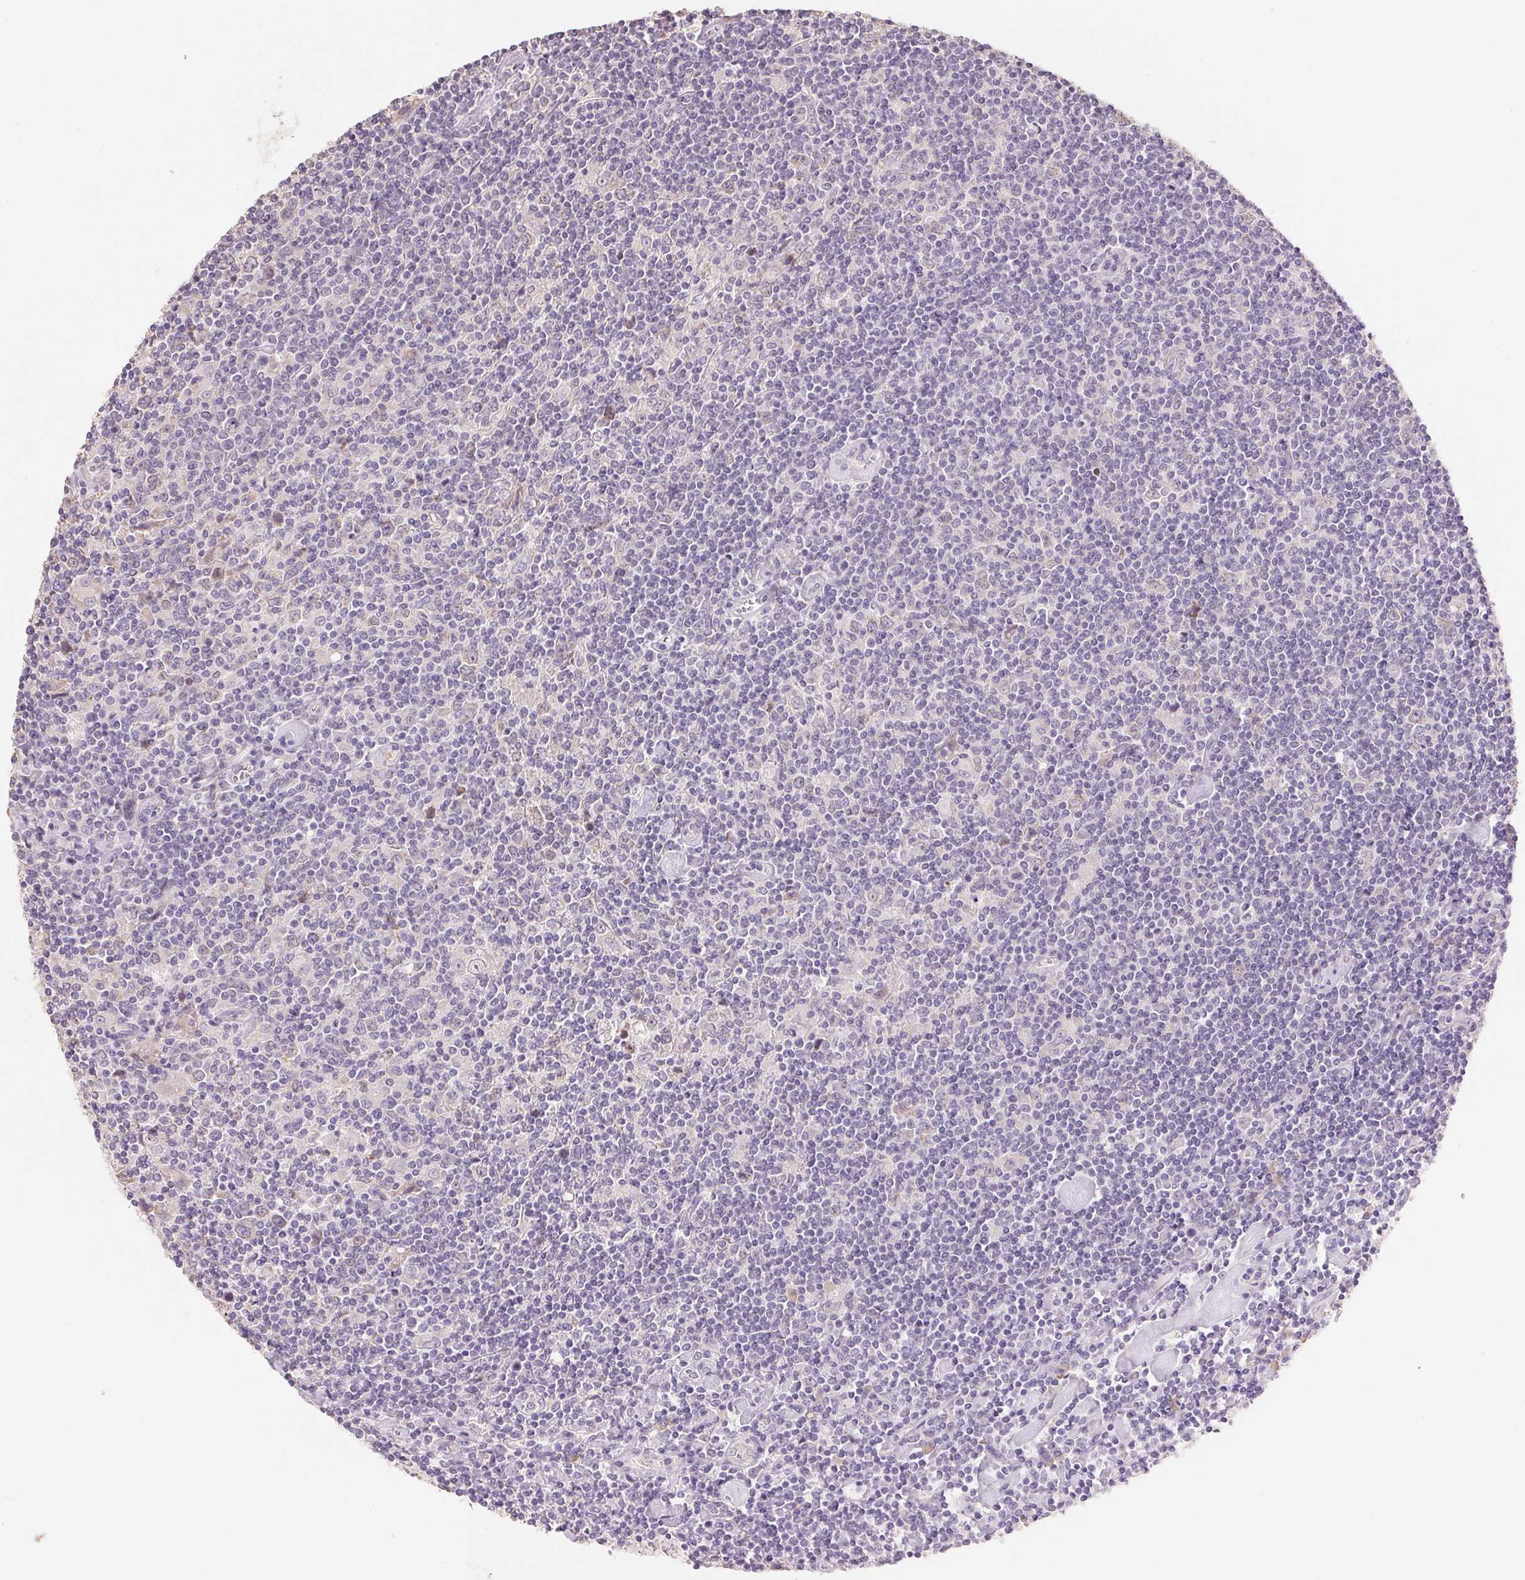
{"staining": {"intensity": "negative", "quantity": "none", "location": "none"}, "tissue": "lymphoma", "cell_type": "Tumor cells", "image_type": "cancer", "snomed": [{"axis": "morphology", "description": "Hodgkin's disease, NOS"}, {"axis": "topography", "description": "Lymph node"}], "caption": "The photomicrograph reveals no staining of tumor cells in lymphoma.", "gene": "LYZL6", "patient": {"sex": "male", "age": 40}}